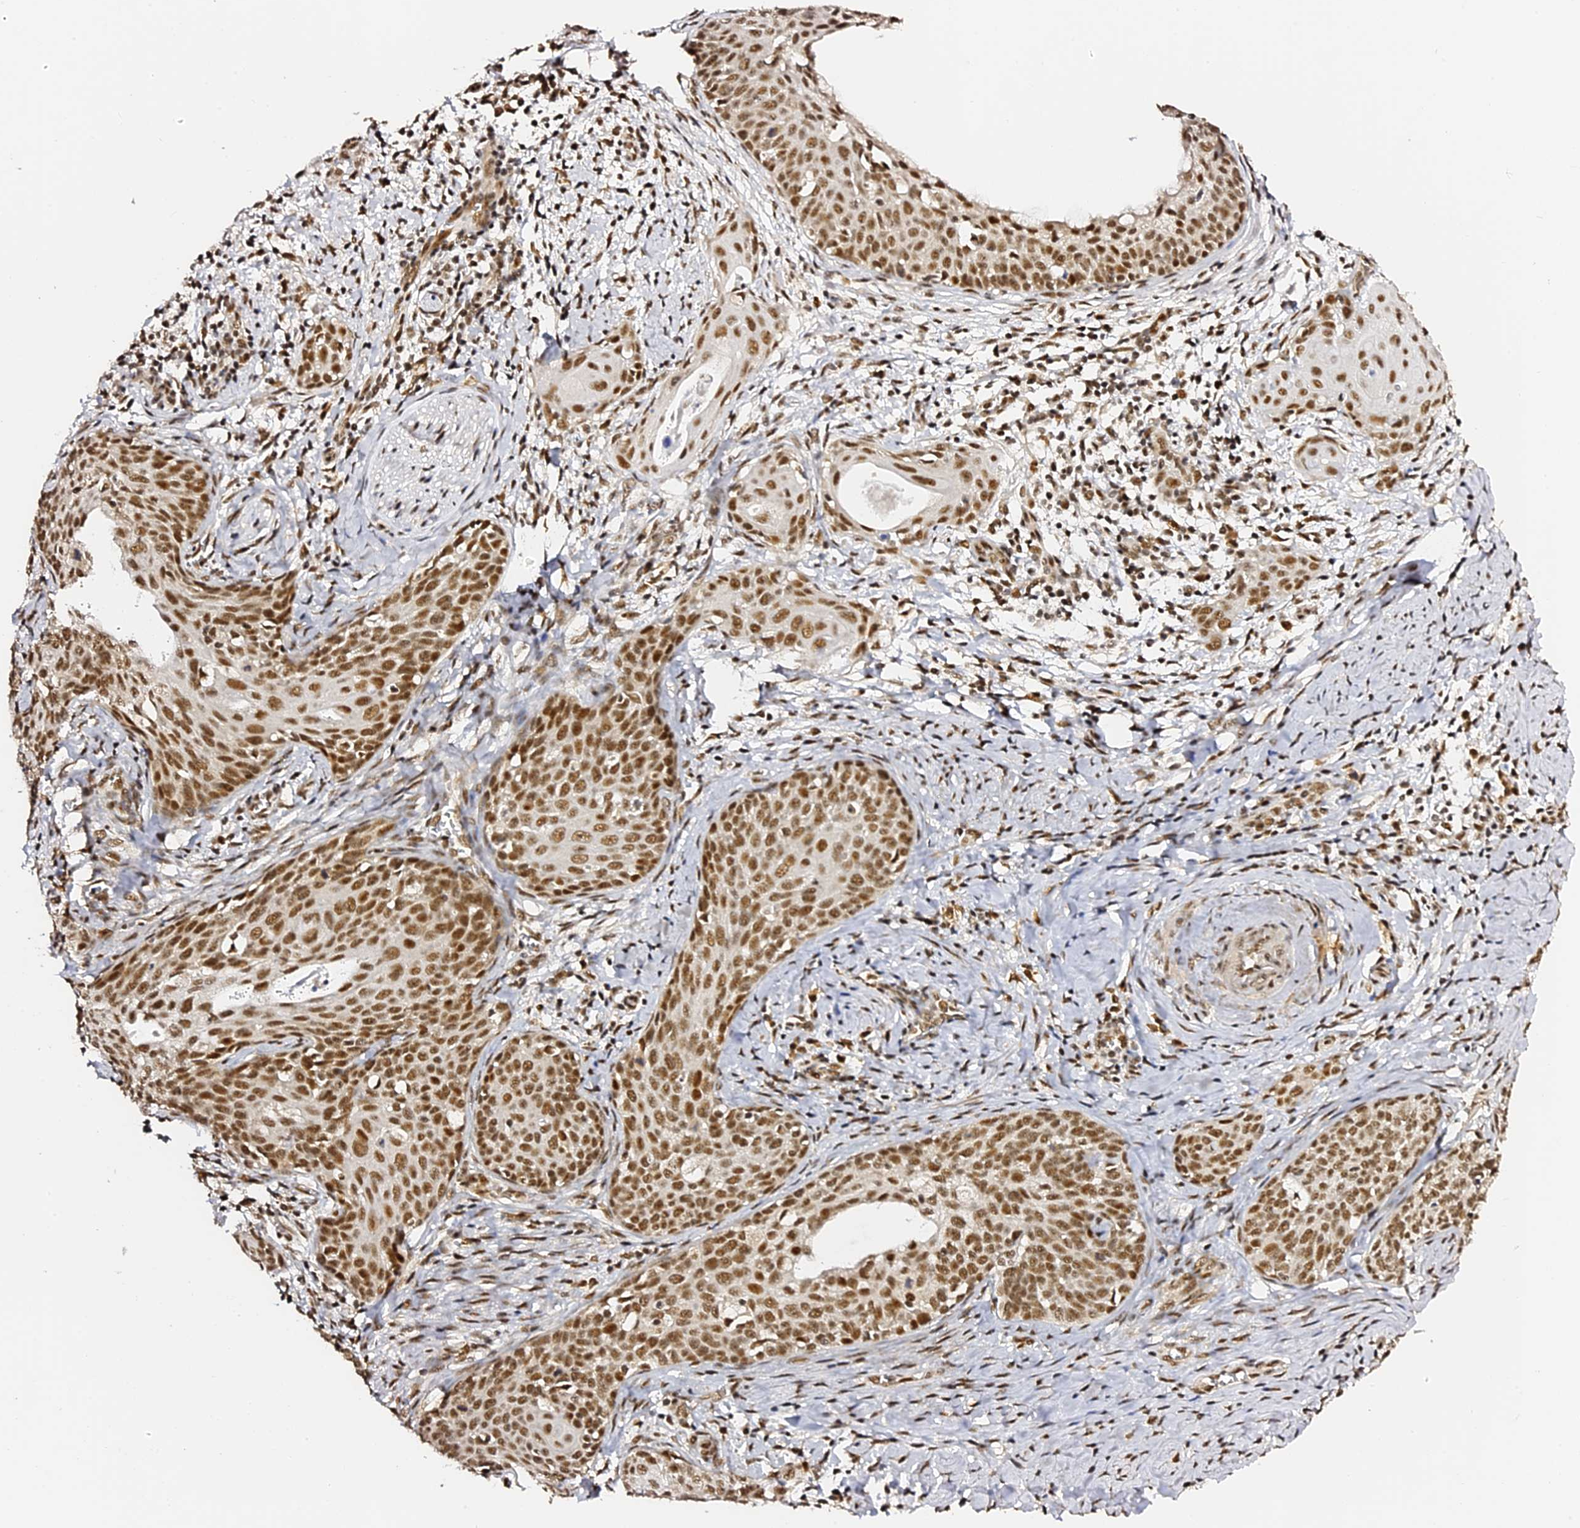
{"staining": {"intensity": "moderate", "quantity": ">75%", "location": "nuclear"}, "tissue": "cervical cancer", "cell_type": "Tumor cells", "image_type": "cancer", "snomed": [{"axis": "morphology", "description": "Squamous cell carcinoma, NOS"}, {"axis": "topography", "description": "Cervix"}], "caption": "Immunohistochemistry photomicrograph of cervical squamous cell carcinoma stained for a protein (brown), which demonstrates medium levels of moderate nuclear staining in approximately >75% of tumor cells.", "gene": "MCRS1", "patient": {"sex": "female", "age": 52}}